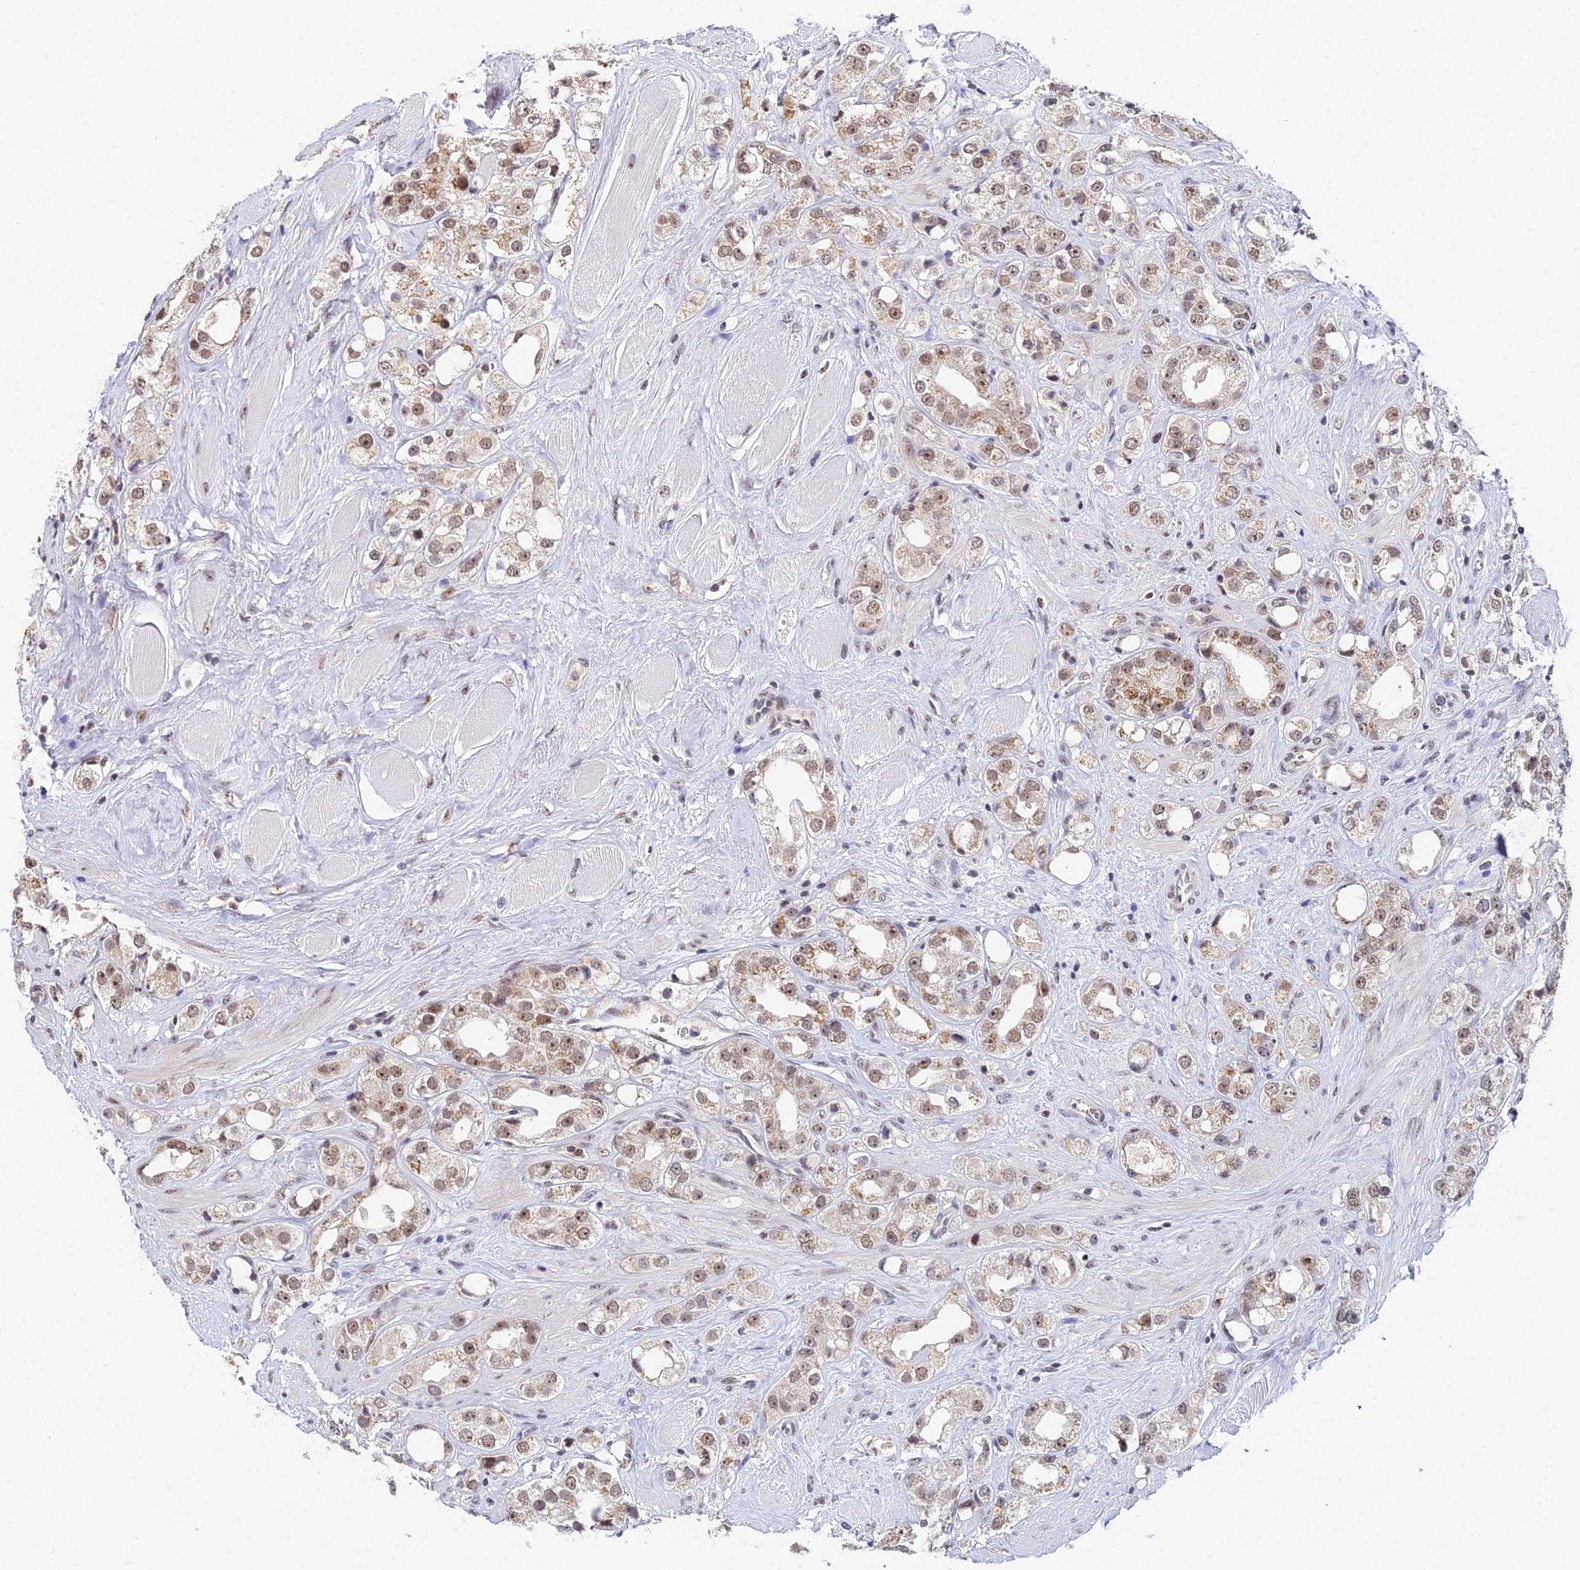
{"staining": {"intensity": "moderate", "quantity": ">75%", "location": "cytoplasmic/membranous,nuclear"}, "tissue": "prostate cancer", "cell_type": "Tumor cells", "image_type": "cancer", "snomed": [{"axis": "morphology", "description": "Adenocarcinoma, NOS"}, {"axis": "topography", "description": "Prostate"}], "caption": "Tumor cells reveal moderate cytoplasmic/membranous and nuclear expression in approximately >75% of cells in adenocarcinoma (prostate).", "gene": "EXOSC3", "patient": {"sex": "male", "age": 79}}